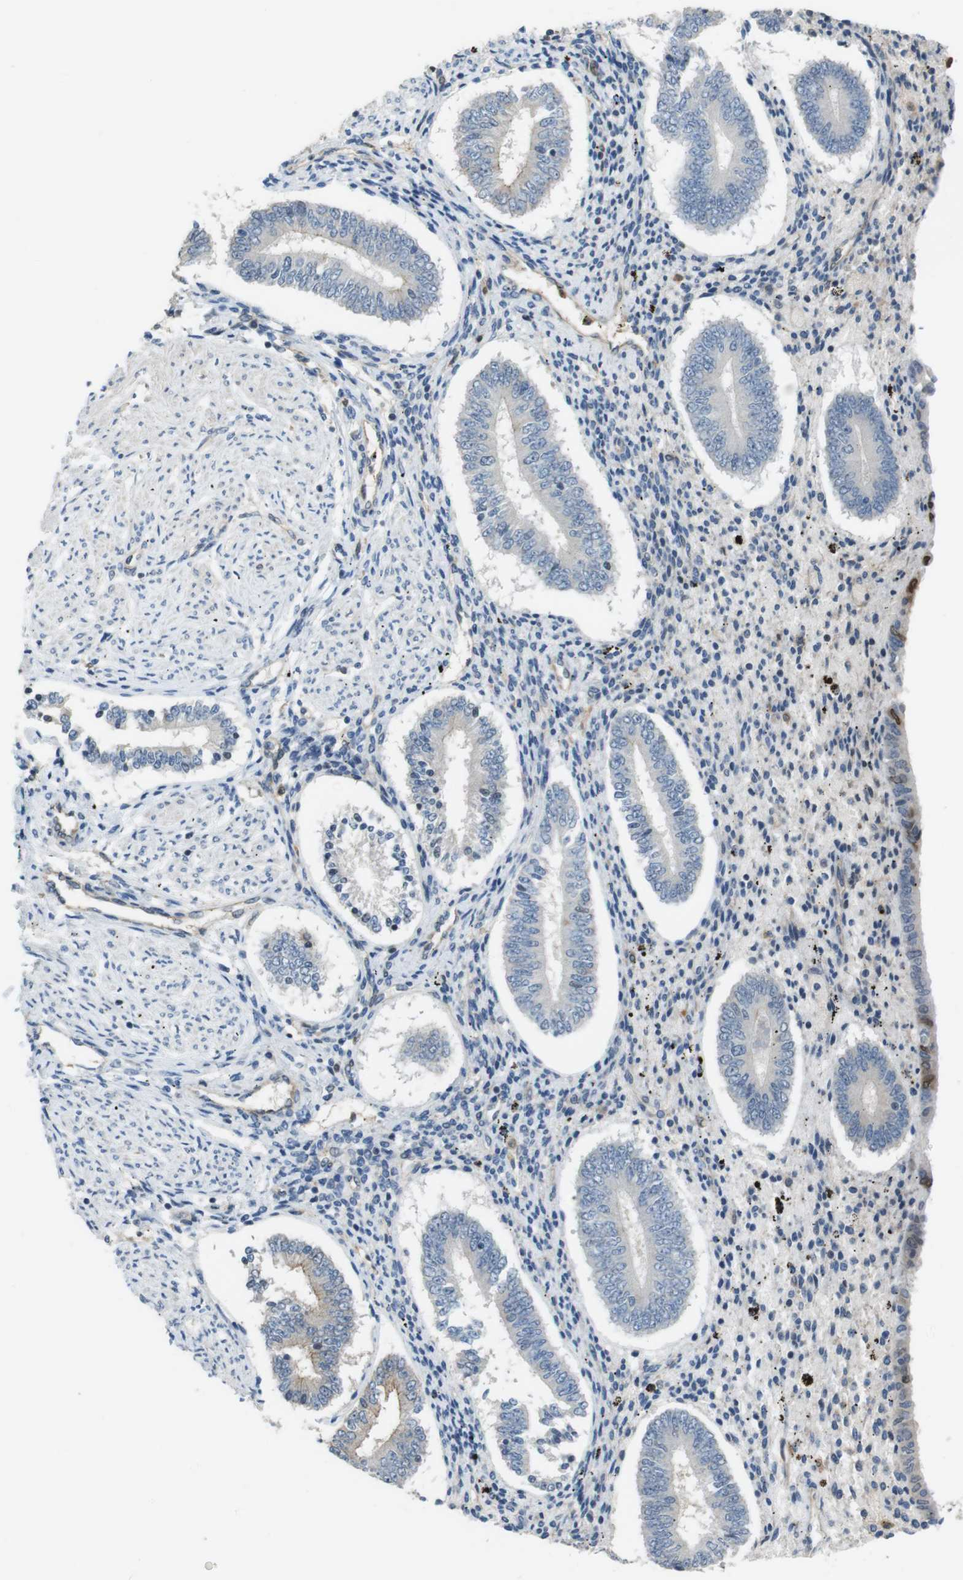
{"staining": {"intensity": "weak", "quantity": "<25%", "location": "cytoplasmic/membranous"}, "tissue": "endometrium", "cell_type": "Cells in endometrial stroma", "image_type": "normal", "snomed": [{"axis": "morphology", "description": "Normal tissue, NOS"}, {"axis": "topography", "description": "Endometrium"}], "caption": "An immunohistochemistry (IHC) histopathology image of benign endometrium is shown. There is no staining in cells in endometrial stroma of endometrium.", "gene": "PCDH10", "patient": {"sex": "female", "age": 42}}